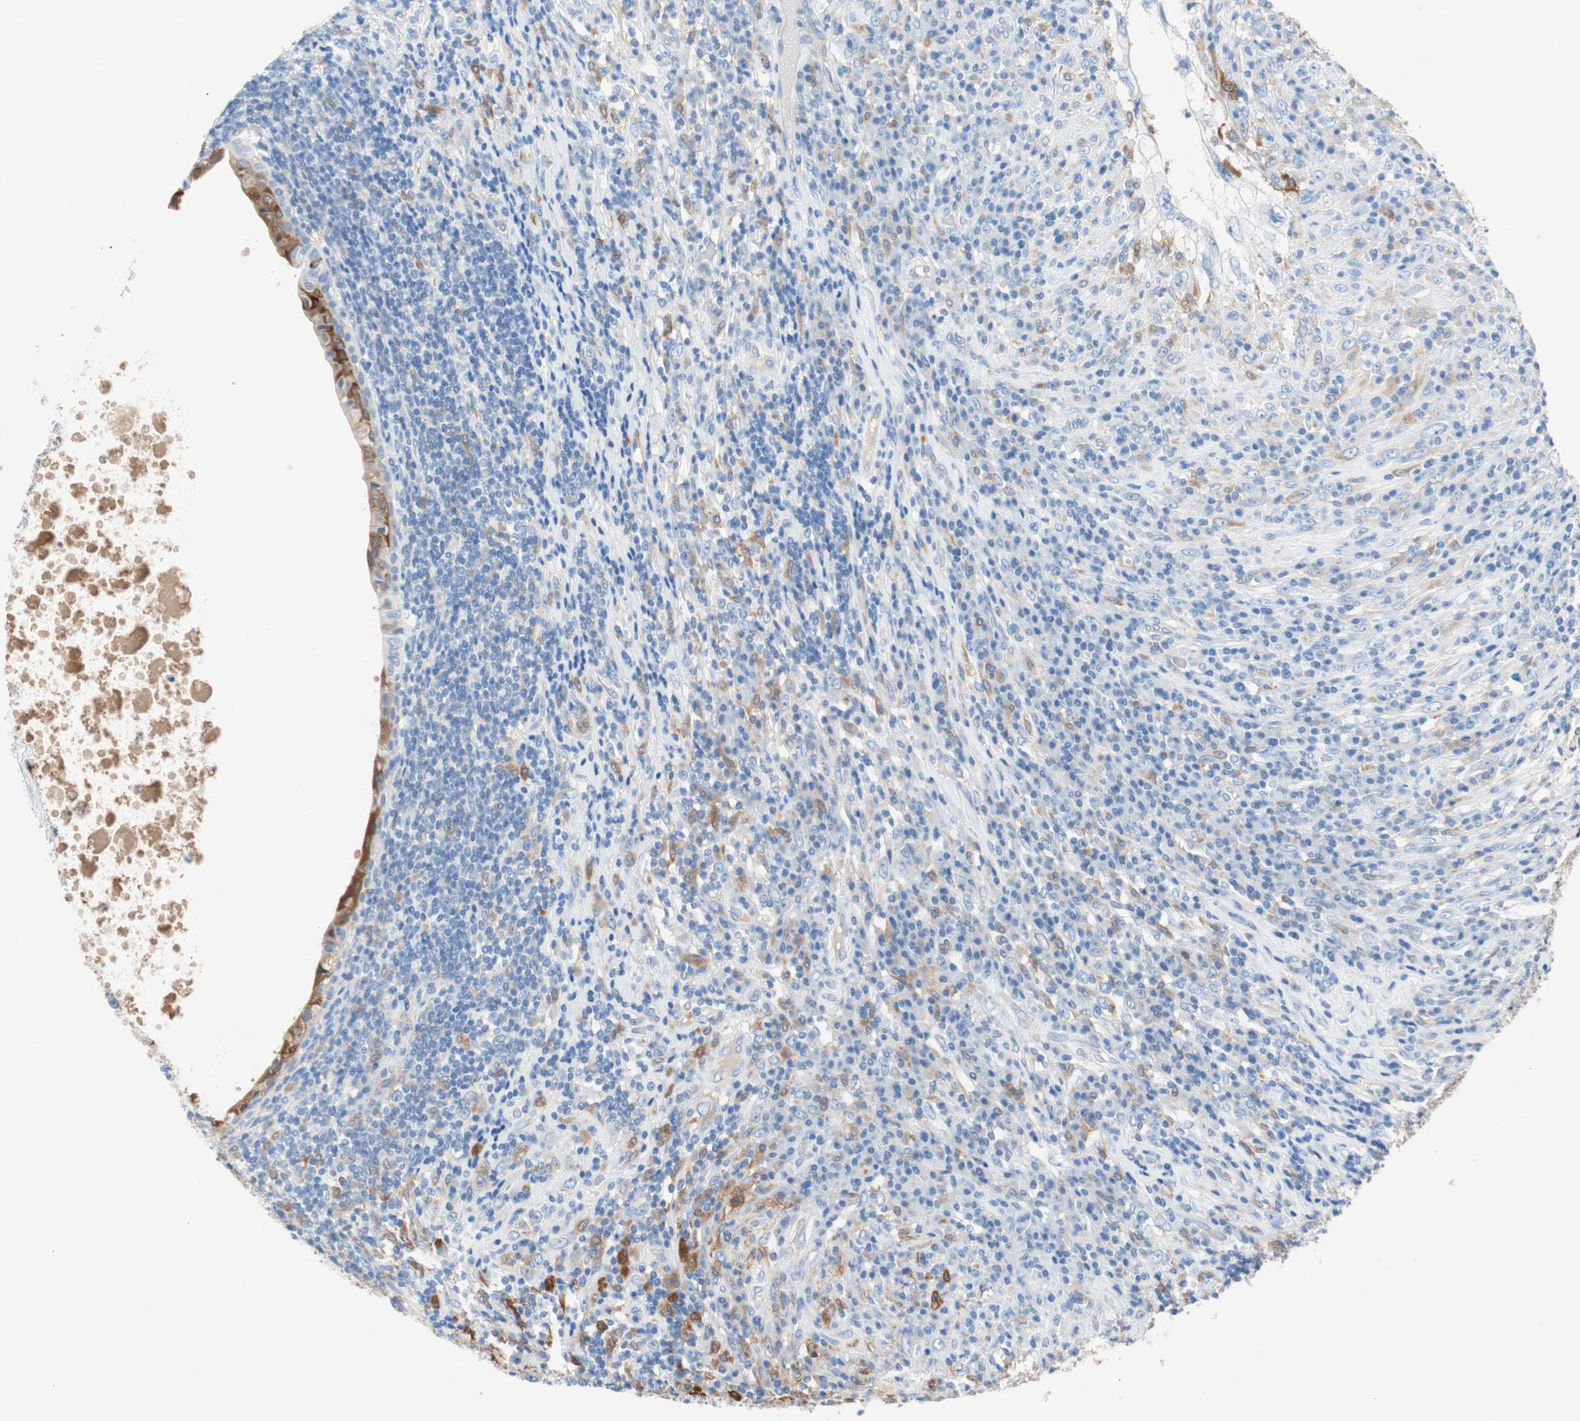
{"staining": {"intensity": "weak", "quantity": "<25%", "location": "cytoplasmic/membranous"}, "tissue": "testis cancer", "cell_type": "Tumor cells", "image_type": "cancer", "snomed": [{"axis": "morphology", "description": "Necrosis, NOS"}, {"axis": "morphology", "description": "Carcinoma, Embryonal, NOS"}, {"axis": "topography", "description": "Testis"}], "caption": "IHC micrograph of neoplastic tissue: human testis cancer stained with DAB displays no significant protein positivity in tumor cells.", "gene": "GLUL", "patient": {"sex": "male", "age": 19}}